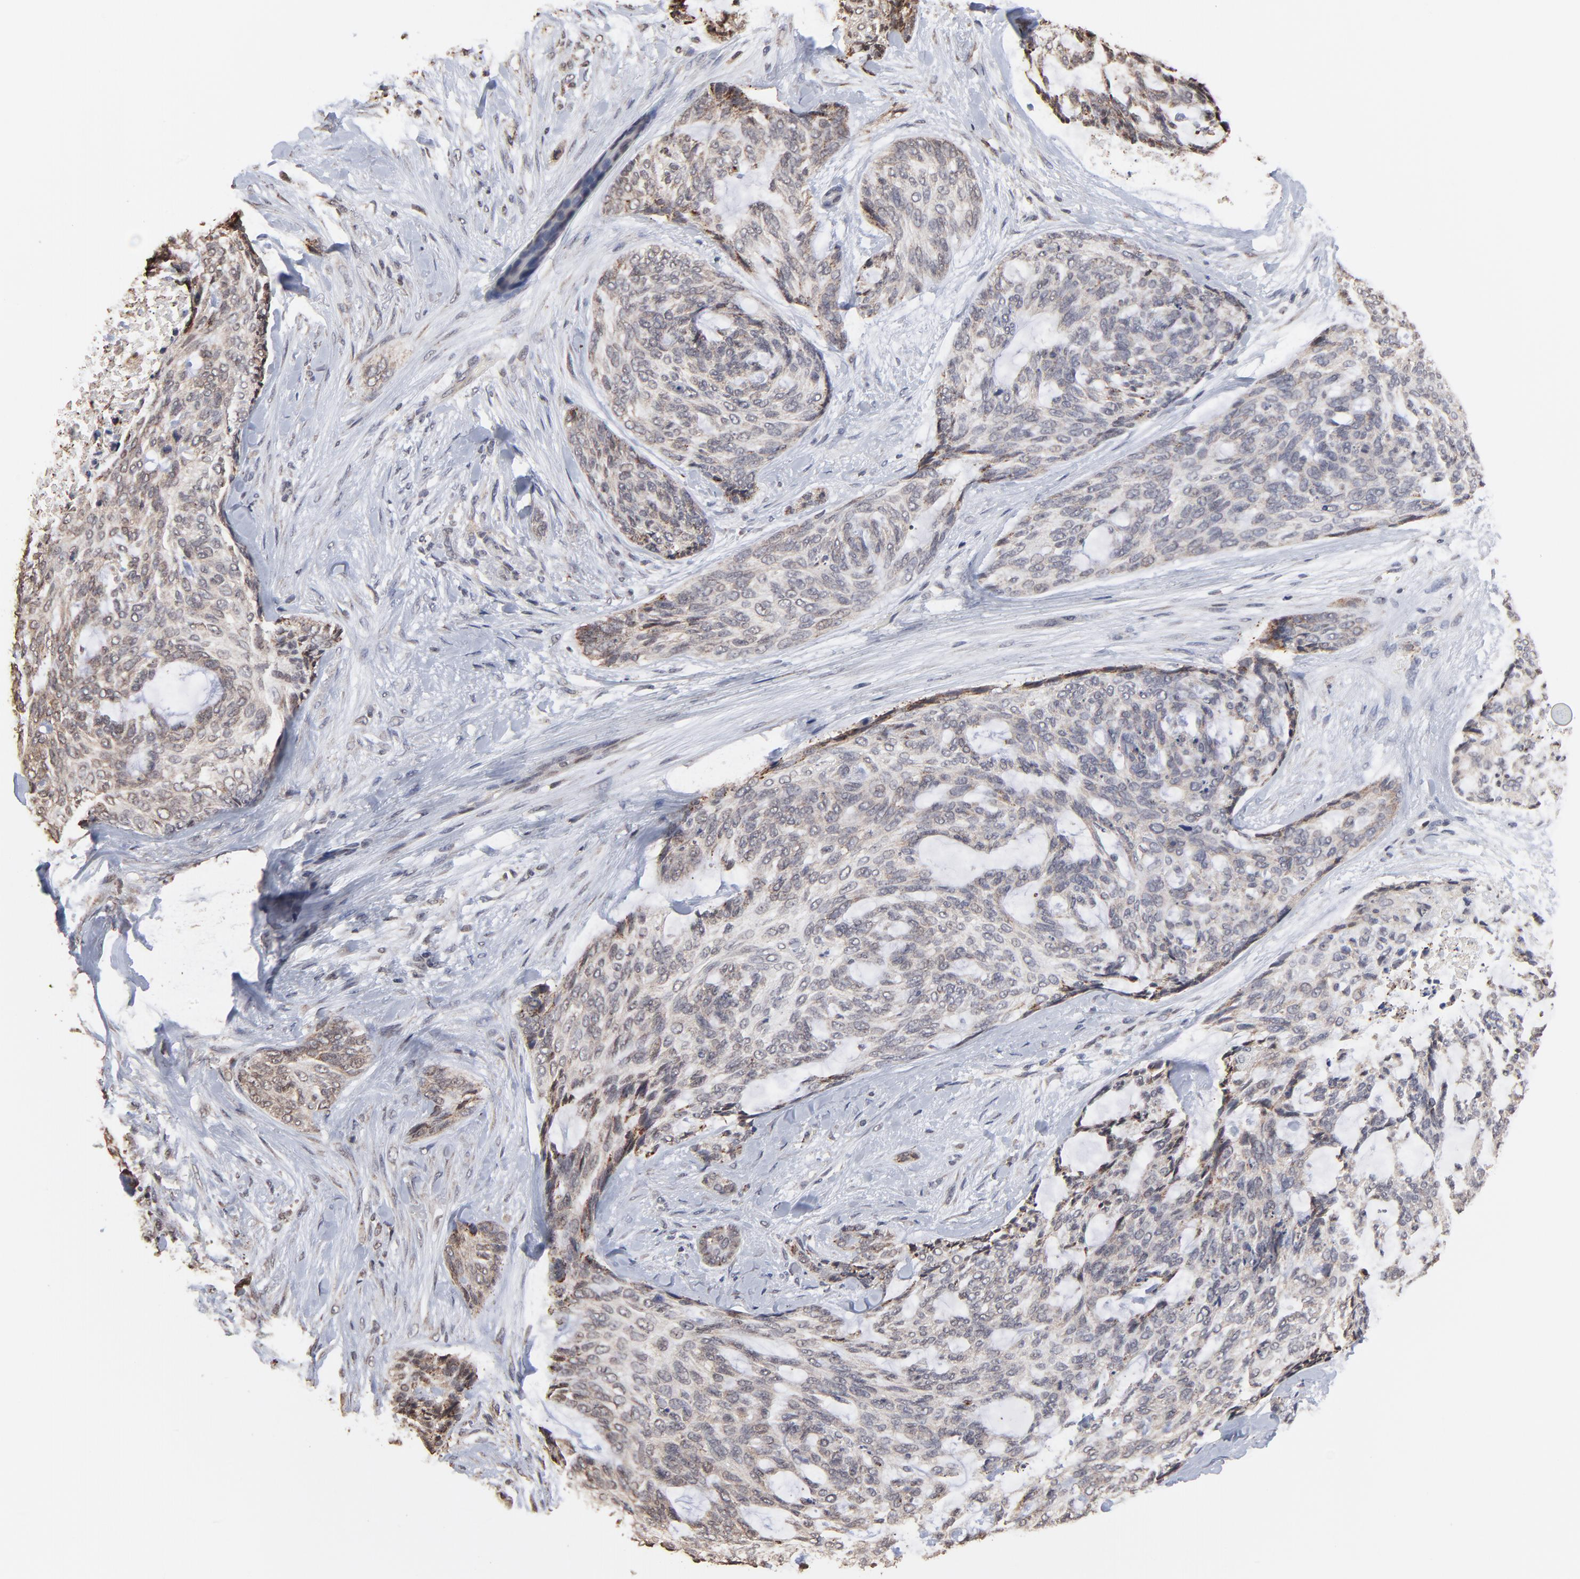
{"staining": {"intensity": "weak", "quantity": "25%-75%", "location": "cytoplasmic/membranous"}, "tissue": "skin cancer", "cell_type": "Tumor cells", "image_type": "cancer", "snomed": [{"axis": "morphology", "description": "Normal tissue, NOS"}, {"axis": "morphology", "description": "Basal cell carcinoma"}, {"axis": "topography", "description": "Skin"}], "caption": "A photomicrograph of skin cancer stained for a protein demonstrates weak cytoplasmic/membranous brown staining in tumor cells.", "gene": "CHM", "patient": {"sex": "female", "age": 71}}